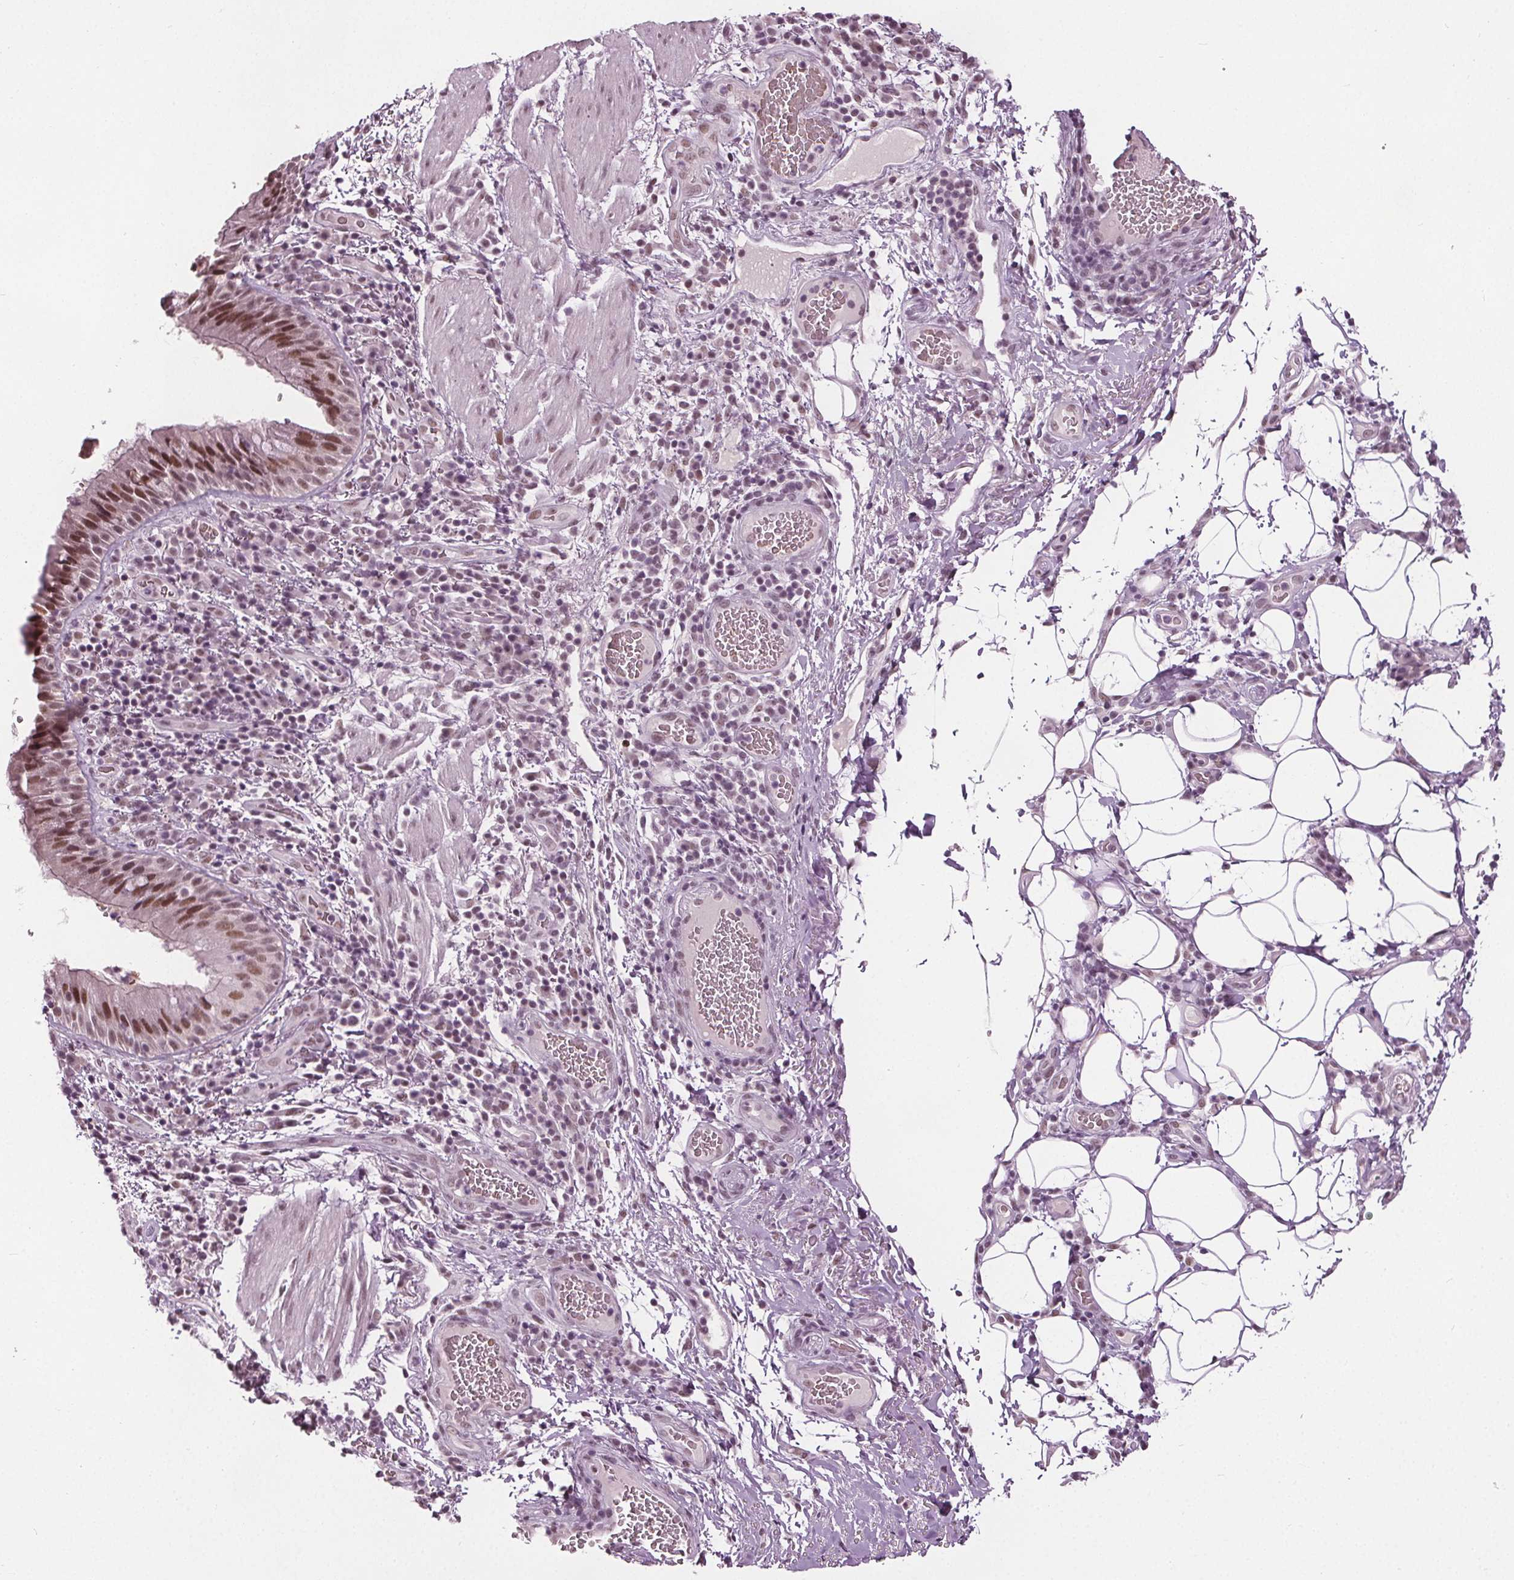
{"staining": {"intensity": "moderate", "quantity": ">75%", "location": "nuclear"}, "tissue": "bronchus", "cell_type": "Respiratory epithelial cells", "image_type": "normal", "snomed": [{"axis": "morphology", "description": "Normal tissue, NOS"}, {"axis": "topography", "description": "Lymph node"}, {"axis": "topography", "description": "Bronchus"}], "caption": "Respiratory epithelial cells demonstrate medium levels of moderate nuclear expression in approximately >75% of cells in benign bronchus. The staining was performed using DAB, with brown indicating positive protein expression. Nuclei are stained blue with hematoxylin.", "gene": "IWS1", "patient": {"sex": "male", "age": 56}}